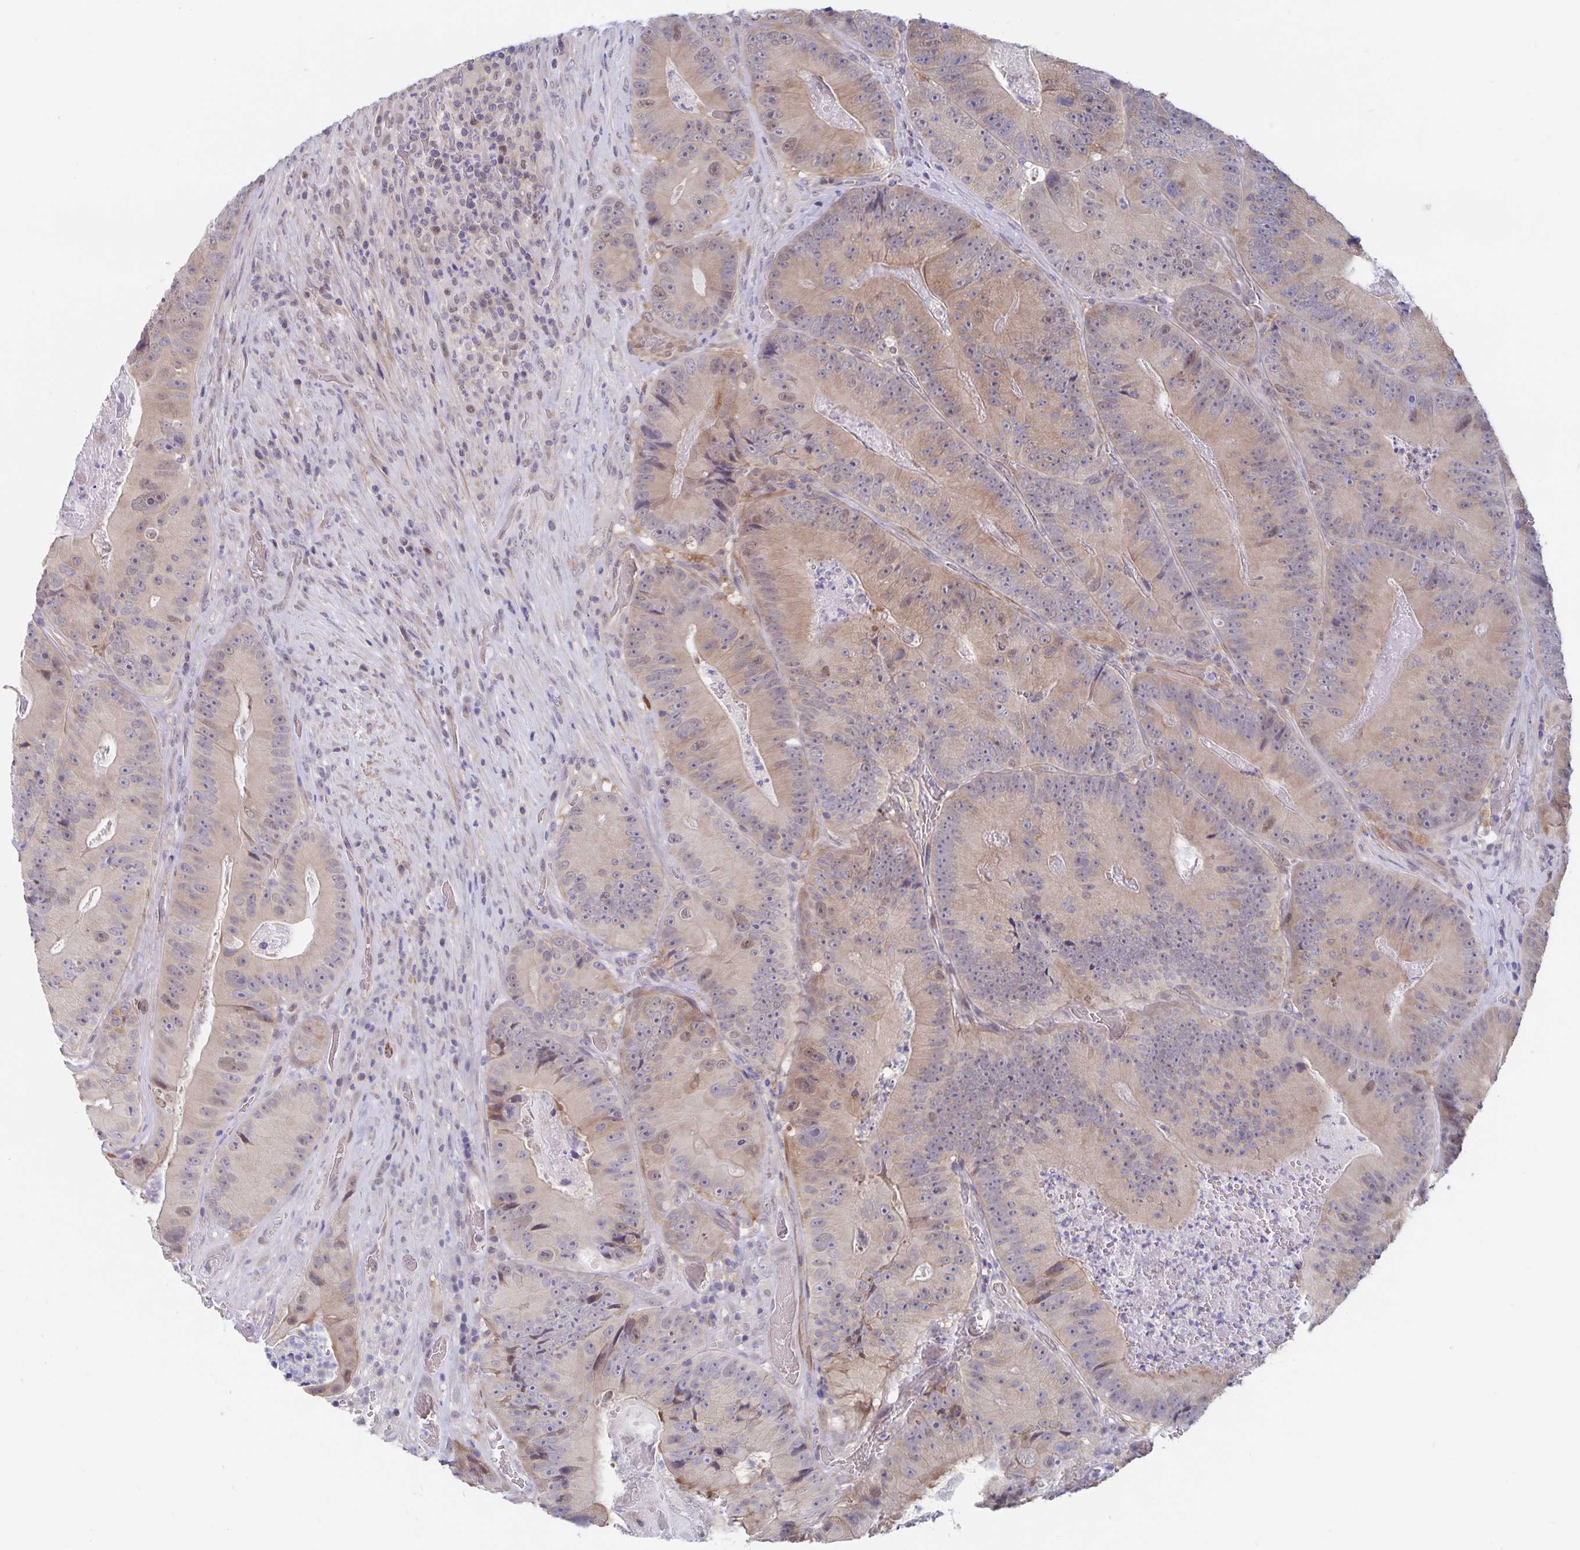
{"staining": {"intensity": "weak", "quantity": "<25%", "location": "cytoplasmic/membranous,nuclear"}, "tissue": "colorectal cancer", "cell_type": "Tumor cells", "image_type": "cancer", "snomed": [{"axis": "morphology", "description": "Adenocarcinoma, NOS"}, {"axis": "topography", "description": "Colon"}], "caption": "Immunohistochemistry histopathology image of neoplastic tissue: human colorectal cancer (adenocarcinoma) stained with DAB exhibits no significant protein expression in tumor cells.", "gene": "BAG6", "patient": {"sex": "female", "age": 86}}